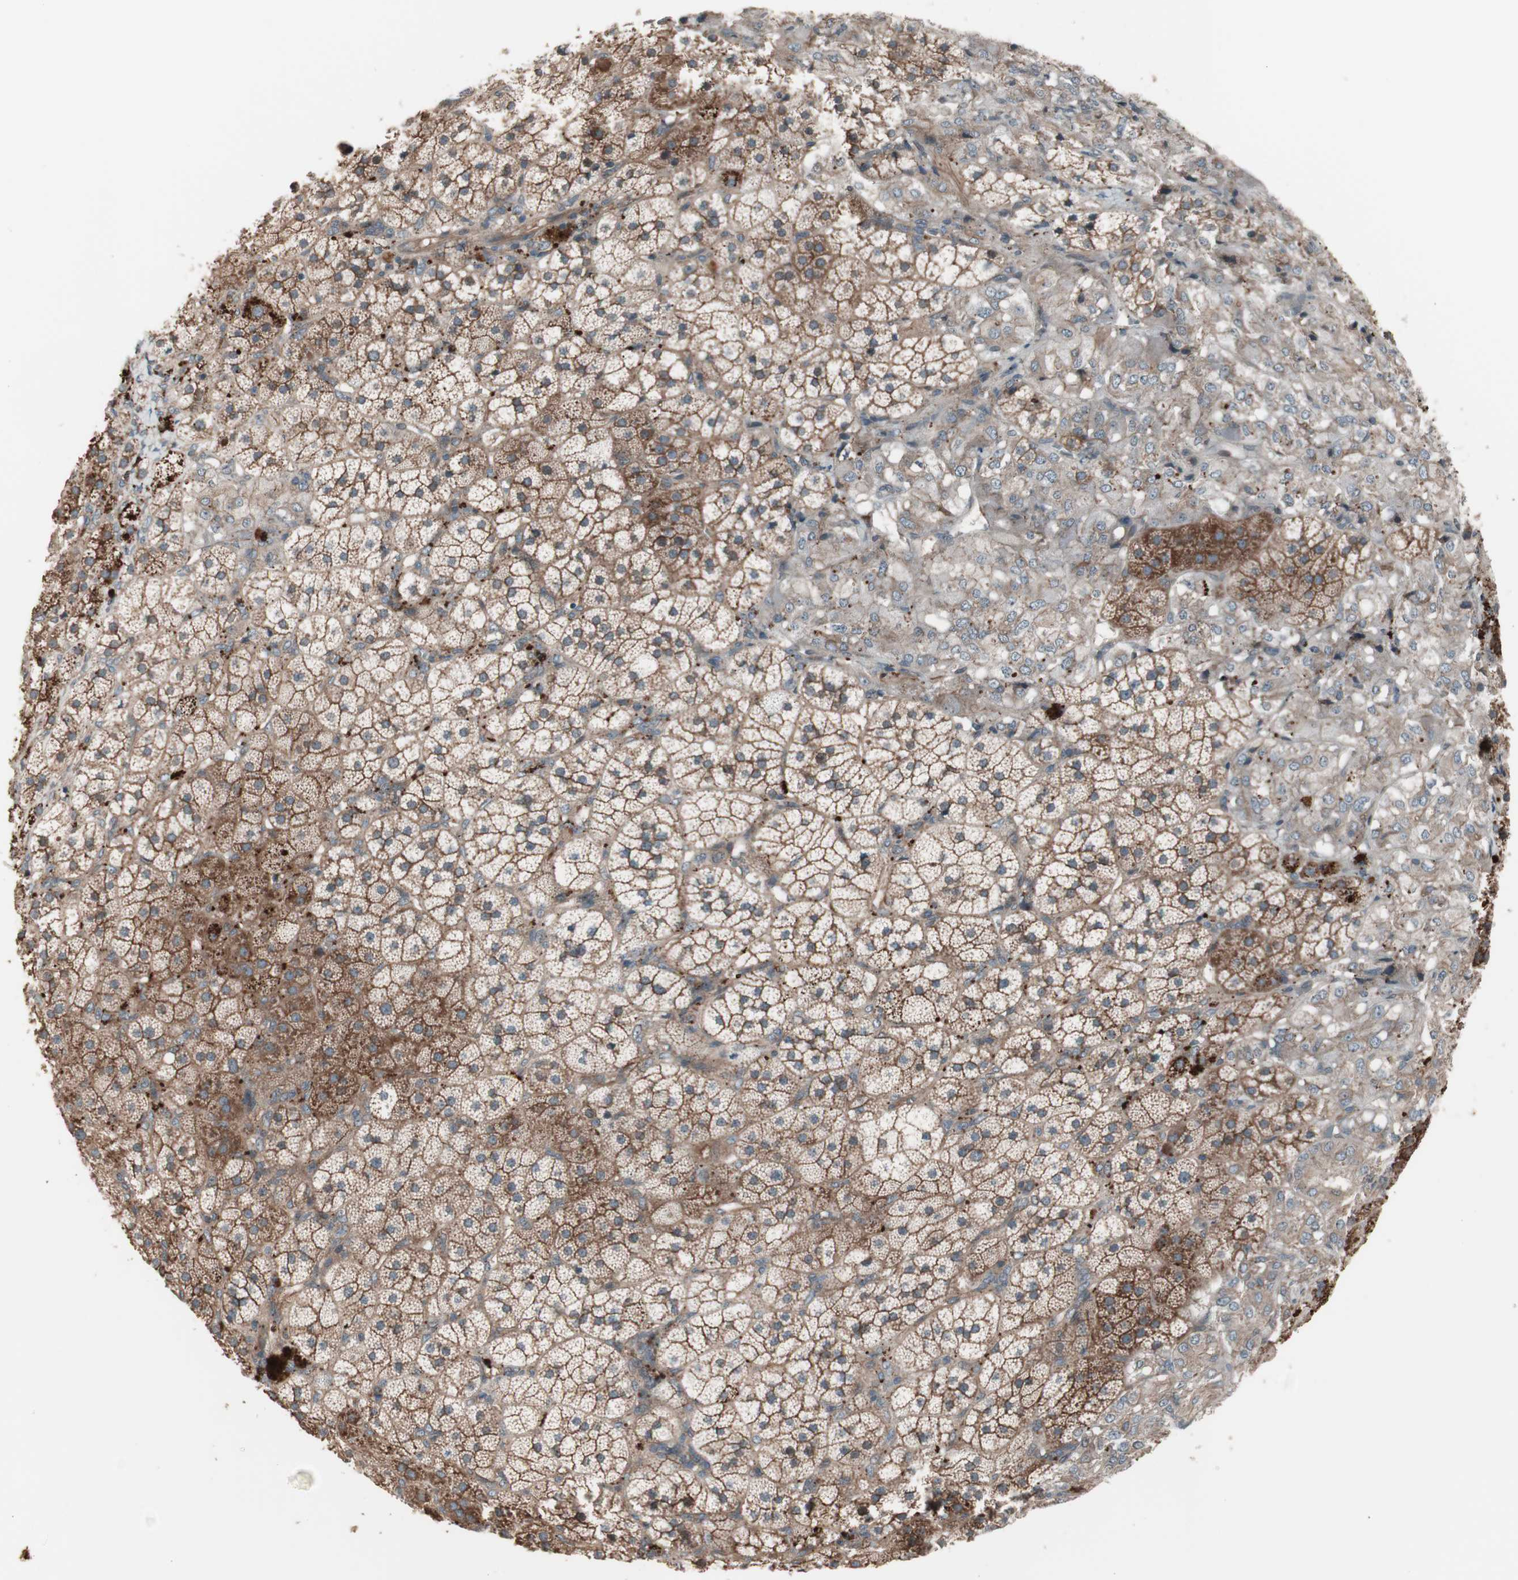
{"staining": {"intensity": "moderate", "quantity": ">75%", "location": "cytoplasmic/membranous"}, "tissue": "adrenal gland", "cell_type": "Glandular cells", "image_type": "normal", "snomed": [{"axis": "morphology", "description": "Normal tissue, NOS"}, {"axis": "topography", "description": "Adrenal gland"}], "caption": "Immunohistochemical staining of unremarkable human adrenal gland reveals medium levels of moderate cytoplasmic/membranous expression in approximately >75% of glandular cells.", "gene": "TFPI", "patient": {"sex": "female", "age": 44}}